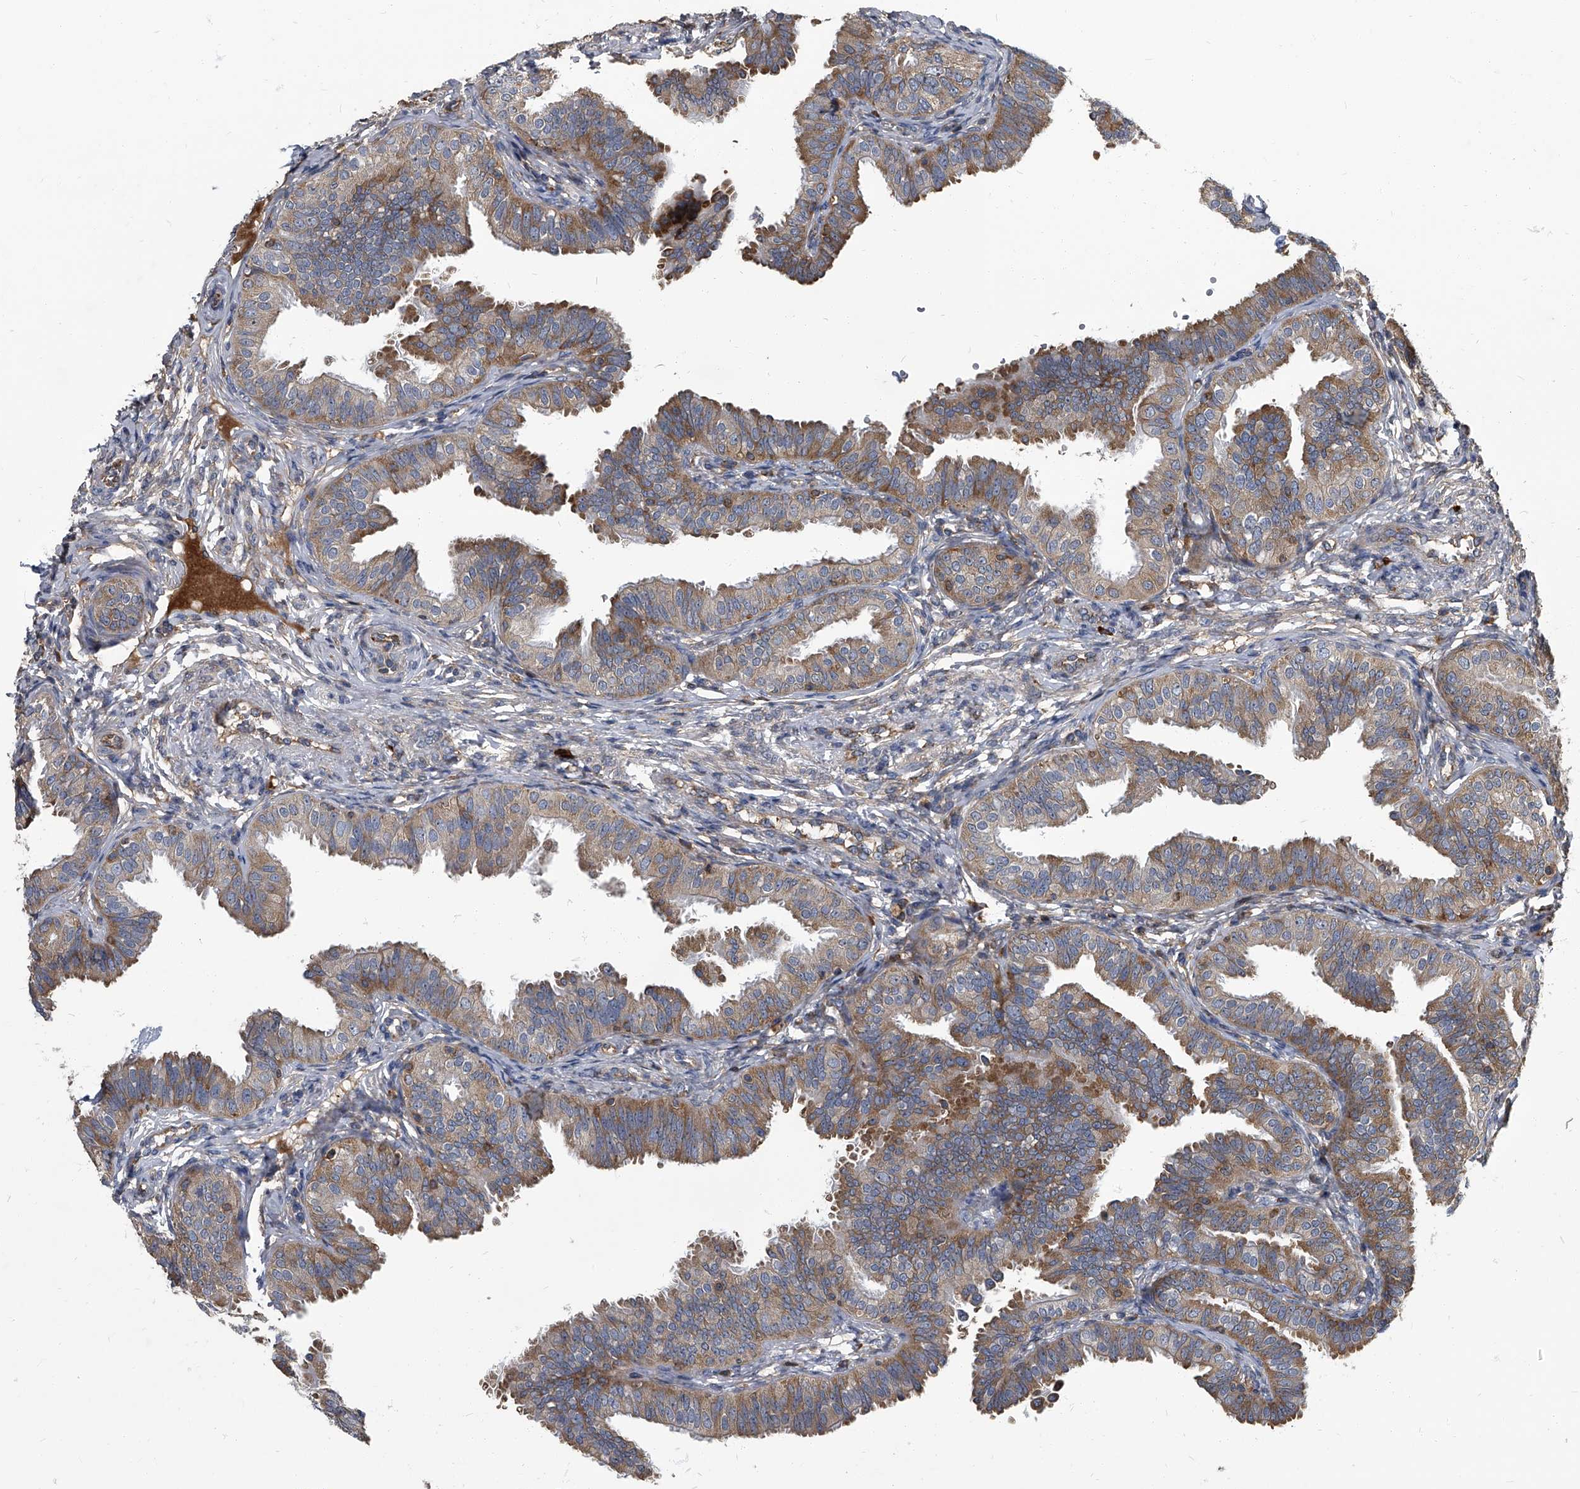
{"staining": {"intensity": "moderate", "quantity": ">75%", "location": "cytoplasmic/membranous"}, "tissue": "fallopian tube", "cell_type": "Glandular cells", "image_type": "normal", "snomed": [{"axis": "morphology", "description": "Normal tissue, NOS"}, {"axis": "topography", "description": "Fallopian tube"}], "caption": "Normal fallopian tube demonstrates moderate cytoplasmic/membranous staining in approximately >75% of glandular cells.", "gene": "CDV3", "patient": {"sex": "female", "age": 35}}